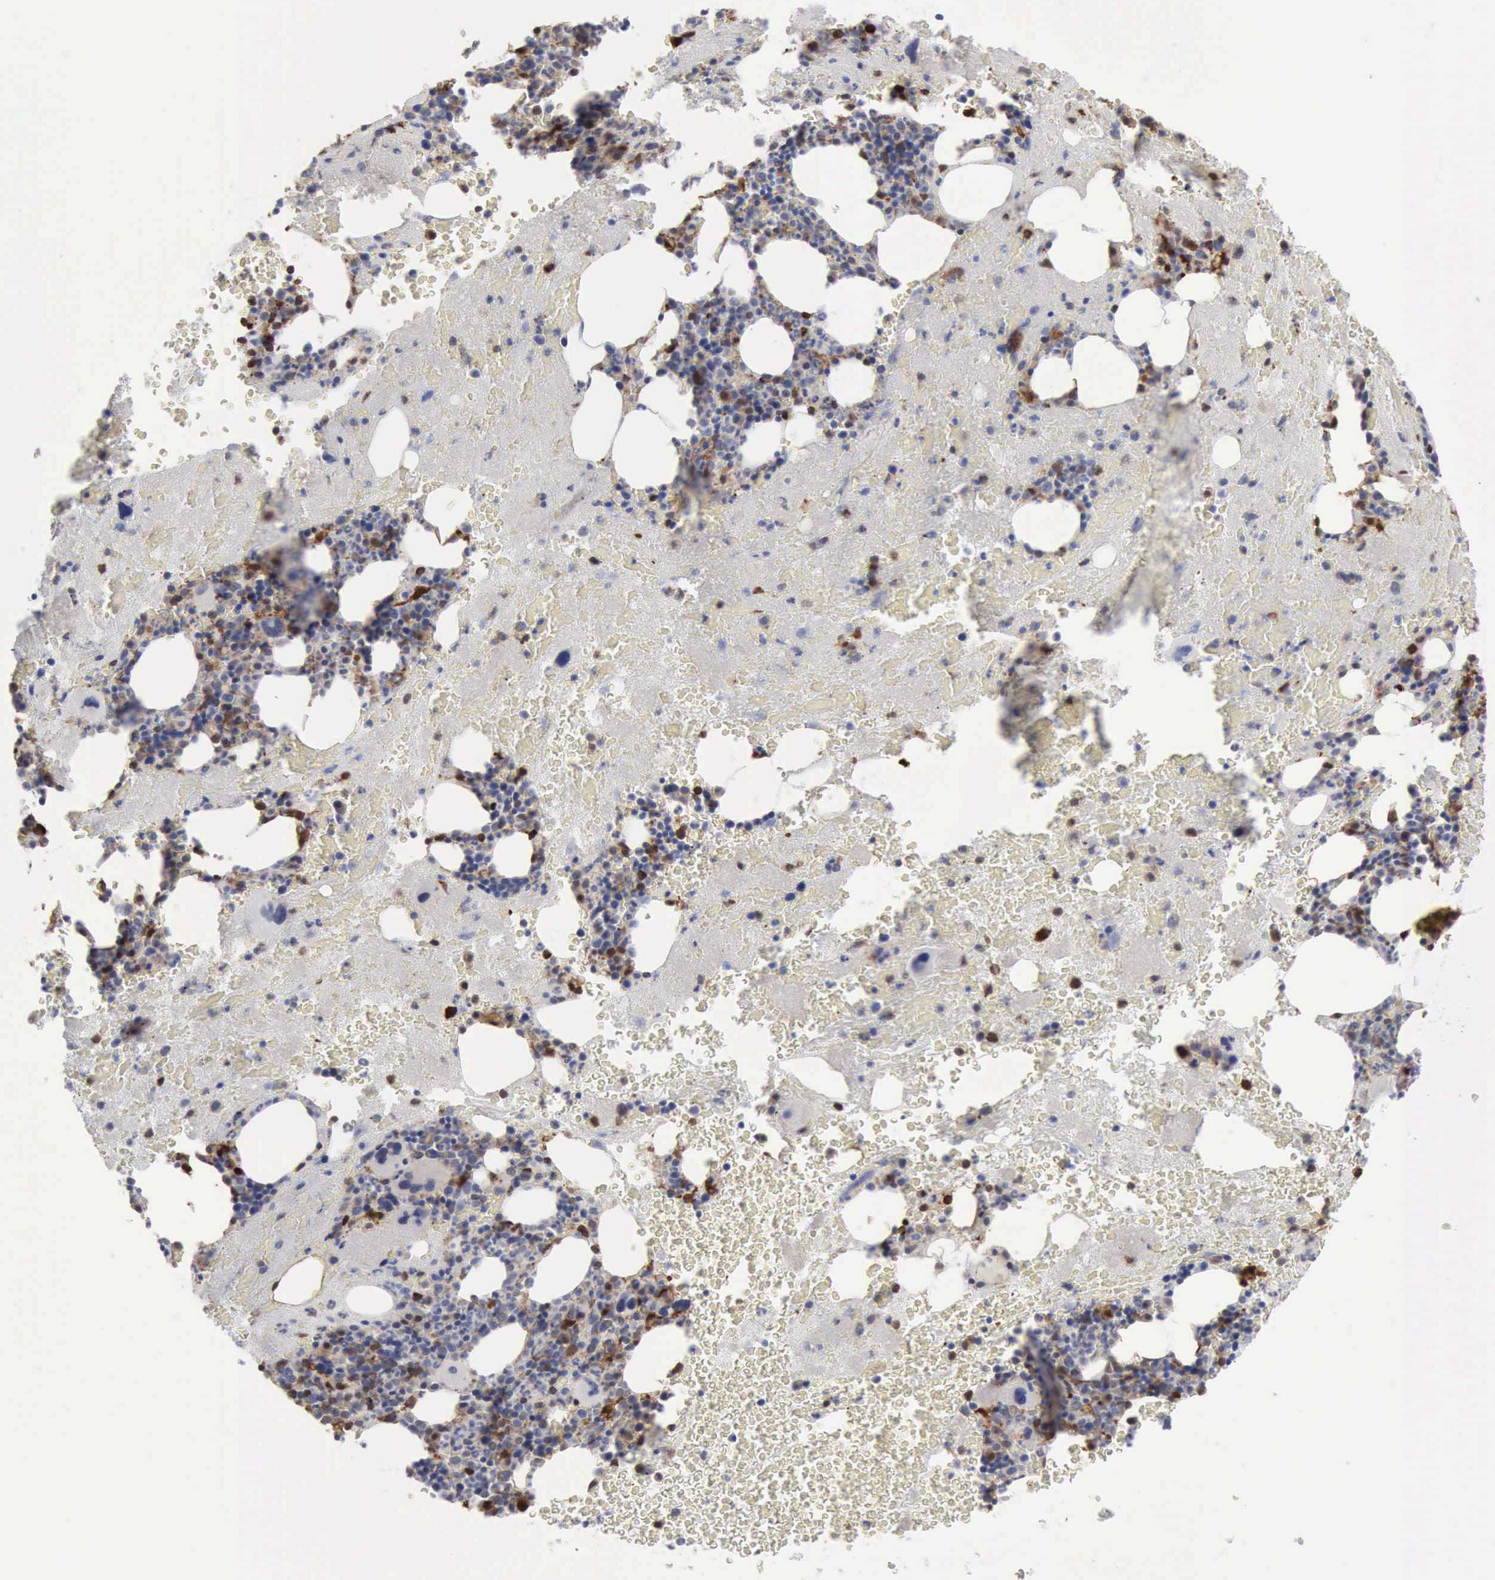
{"staining": {"intensity": "moderate", "quantity": "<25%", "location": "nuclear"}, "tissue": "bone marrow", "cell_type": "Hematopoietic cells", "image_type": "normal", "snomed": [{"axis": "morphology", "description": "Normal tissue, NOS"}, {"axis": "topography", "description": "Bone marrow"}], "caption": "Protein analysis of normal bone marrow reveals moderate nuclear positivity in about <25% of hematopoietic cells. (DAB (3,3'-diaminobenzidine) IHC, brown staining for protein, blue staining for nuclei).", "gene": "STAT1", "patient": {"sex": "male", "age": 76}}